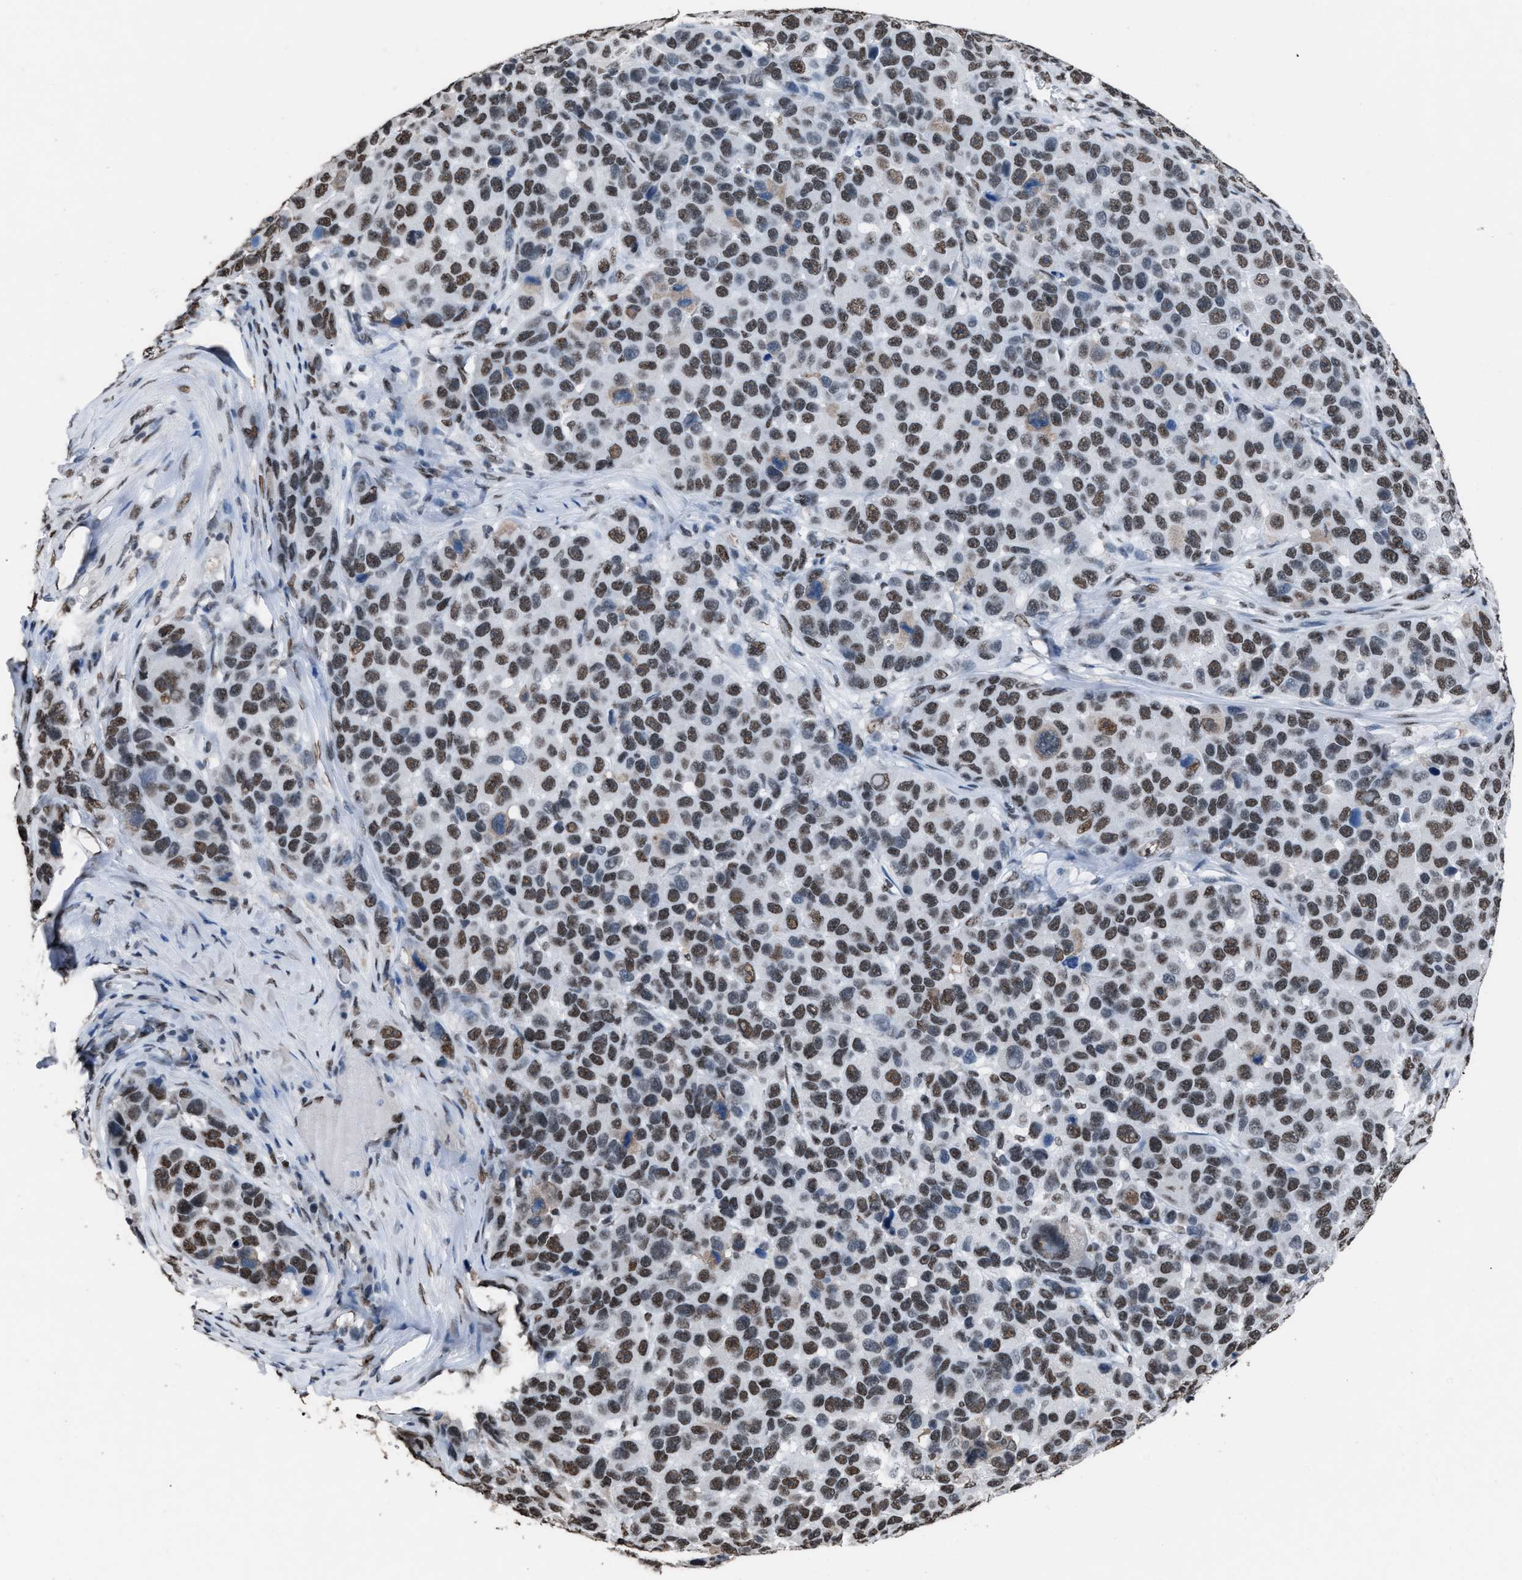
{"staining": {"intensity": "moderate", "quantity": ">75%", "location": "nuclear"}, "tissue": "melanoma", "cell_type": "Tumor cells", "image_type": "cancer", "snomed": [{"axis": "morphology", "description": "Malignant melanoma, NOS"}, {"axis": "topography", "description": "Skin"}], "caption": "This micrograph demonstrates immunohistochemistry staining of human melanoma, with medium moderate nuclear positivity in about >75% of tumor cells.", "gene": "CCAR2", "patient": {"sex": "male", "age": 53}}